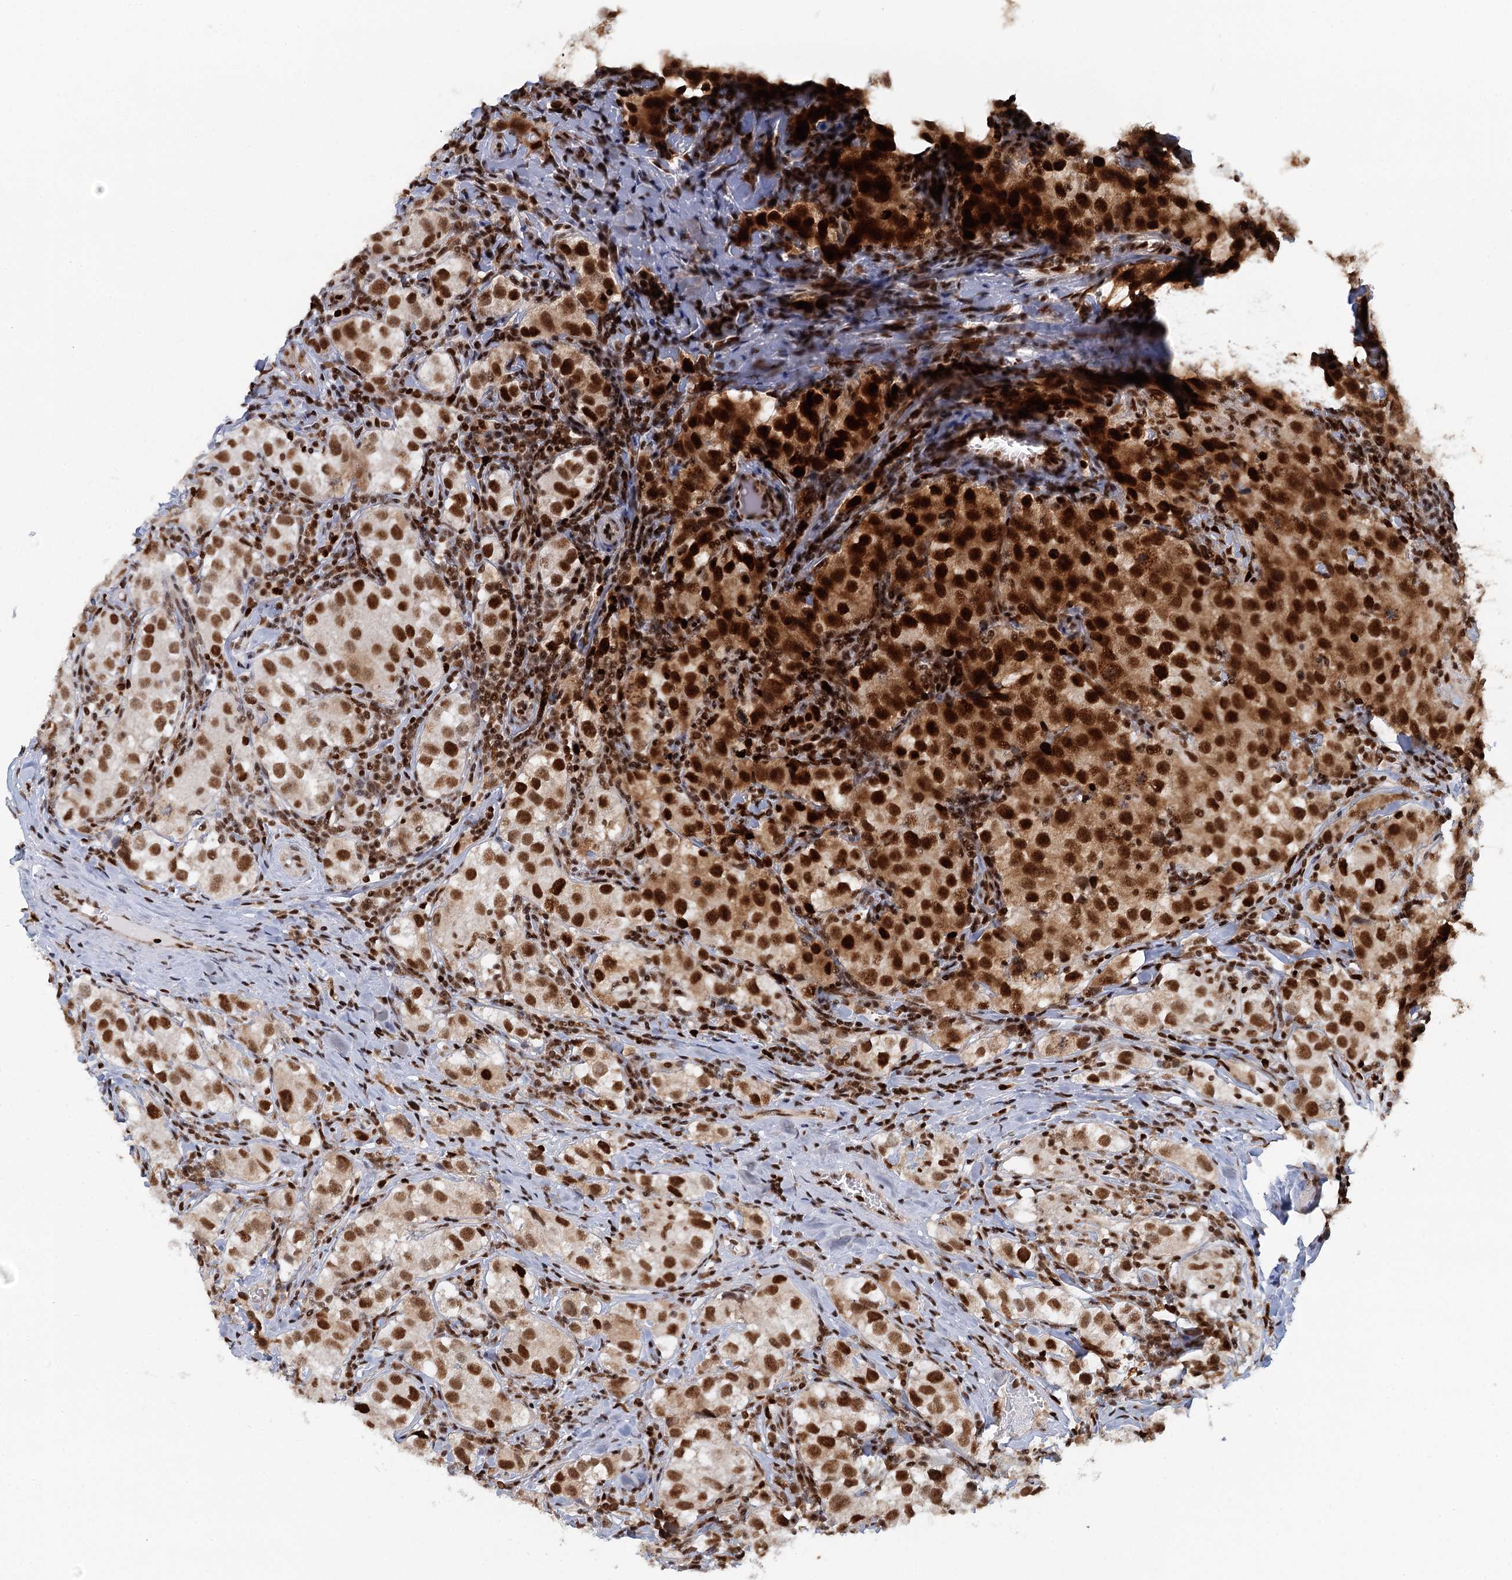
{"staining": {"intensity": "strong", "quantity": ">75%", "location": "nuclear"}, "tissue": "testis cancer", "cell_type": "Tumor cells", "image_type": "cancer", "snomed": [{"axis": "morphology", "description": "Seminoma, NOS"}, {"axis": "morphology", "description": "Carcinoma, Embryonal, NOS"}, {"axis": "topography", "description": "Testis"}], "caption": "A brown stain labels strong nuclear positivity of a protein in seminoma (testis) tumor cells.", "gene": "GPATCH11", "patient": {"sex": "male", "age": 43}}